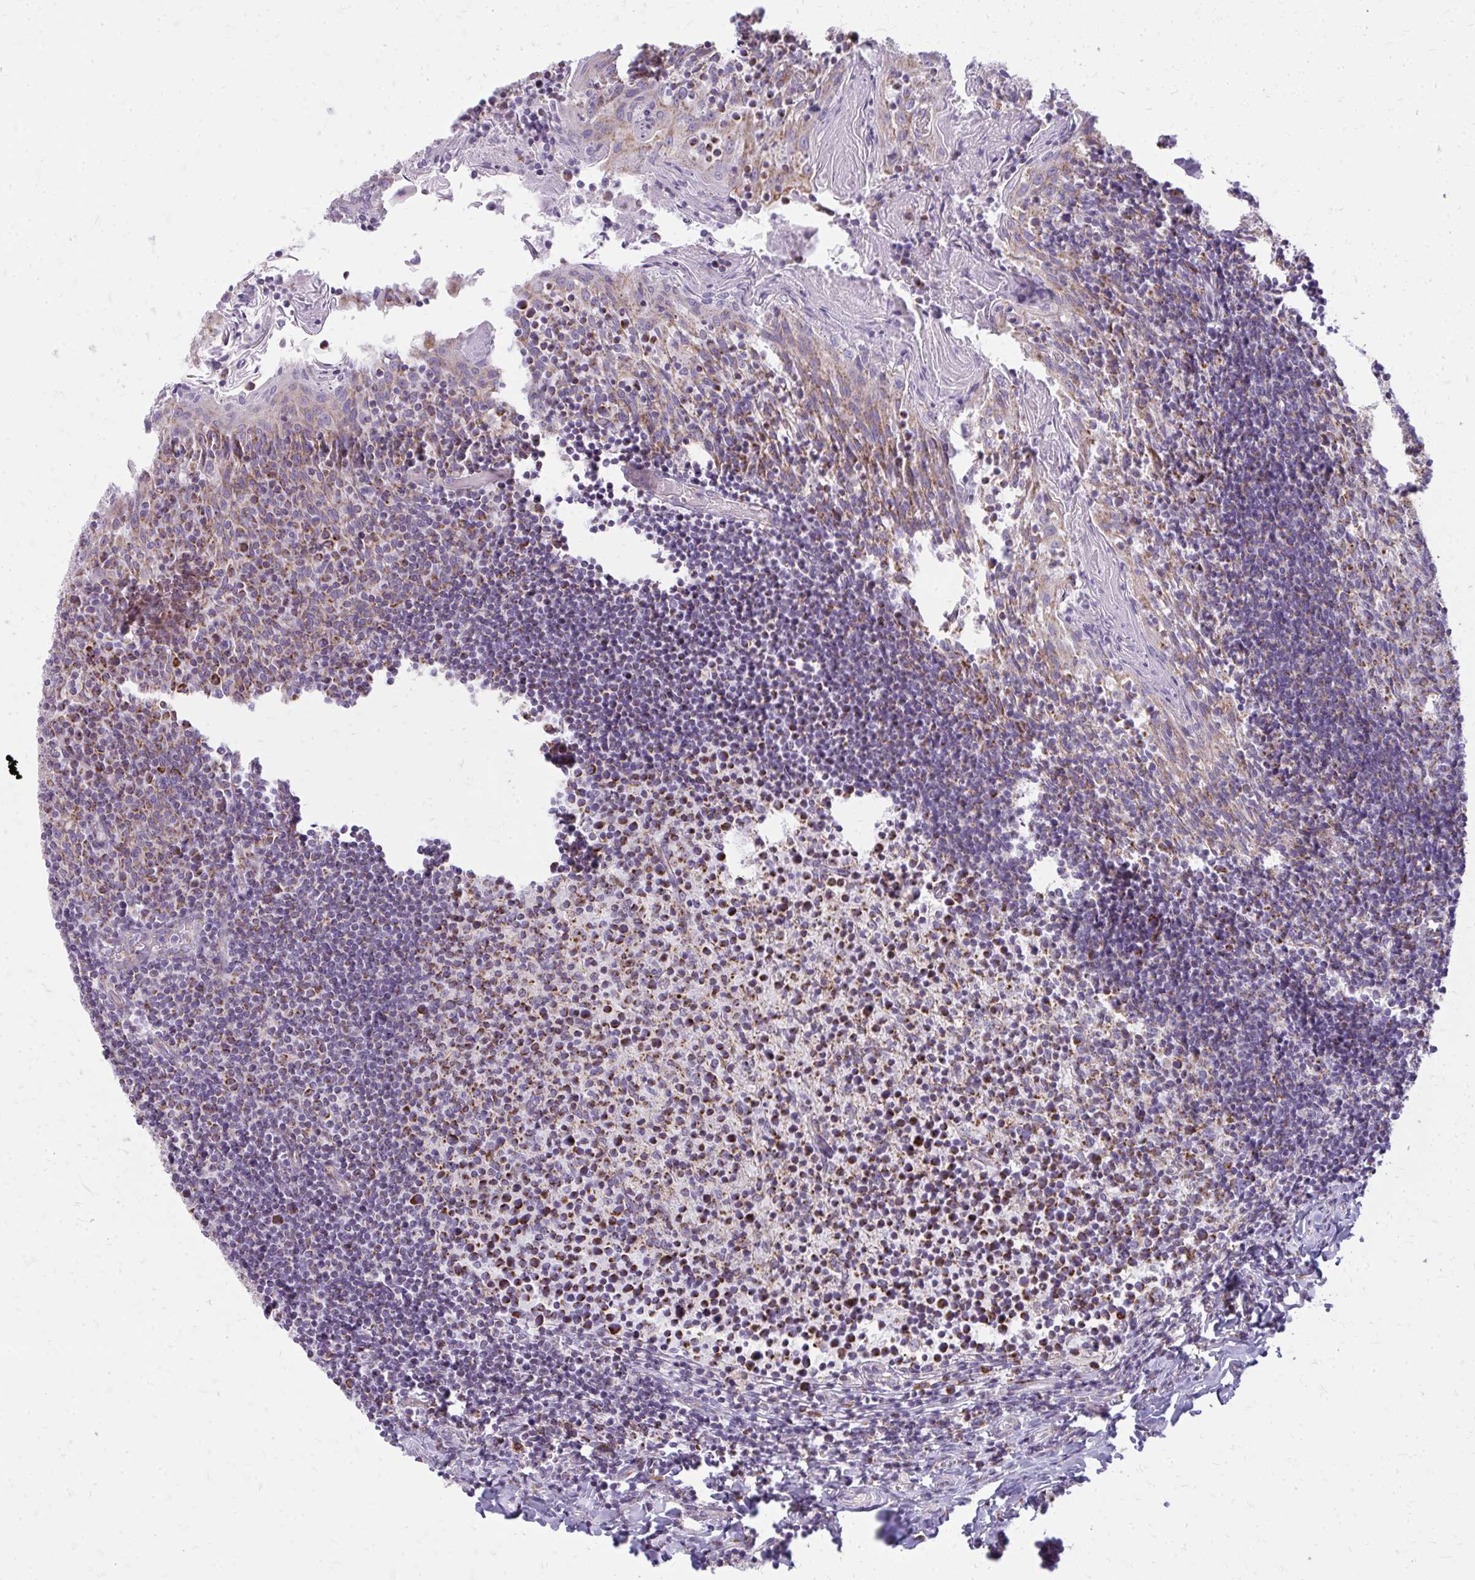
{"staining": {"intensity": "moderate", "quantity": "25%-75%", "location": "cytoplasmic/membranous"}, "tissue": "tonsil", "cell_type": "Germinal center cells", "image_type": "normal", "snomed": [{"axis": "morphology", "description": "Normal tissue, NOS"}, {"axis": "topography", "description": "Tonsil"}], "caption": "The histopathology image displays staining of normal tonsil, revealing moderate cytoplasmic/membranous protein staining (brown color) within germinal center cells. (DAB = brown stain, brightfield microscopy at high magnification).", "gene": "IFIT1", "patient": {"sex": "female", "age": 10}}